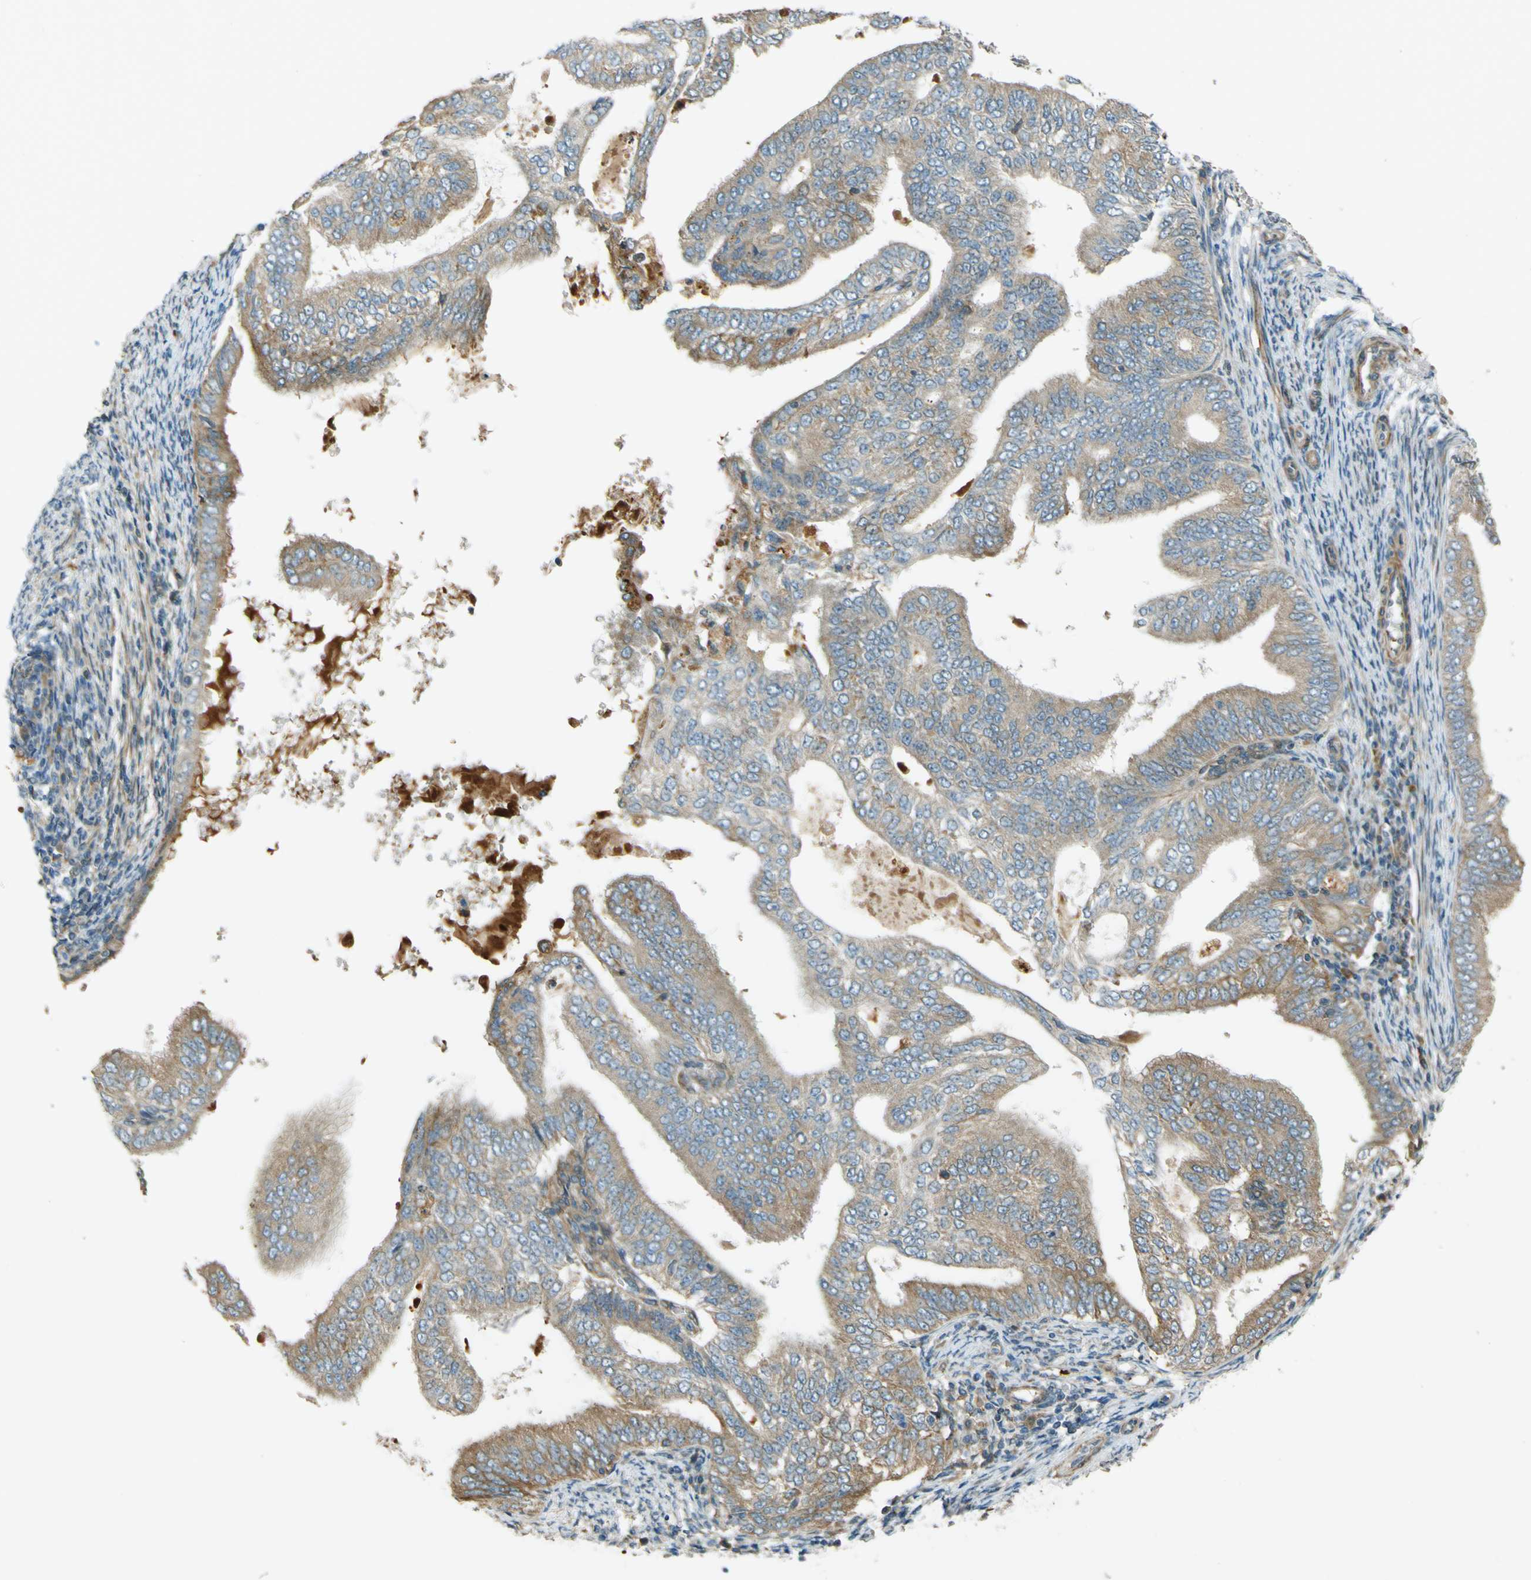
{"staining": {"intensity": "moderate", "quantity": "25%-75%", "location": "cytoplasmic/membranous"}, "tissue": "endometrial cancer", "cell_type": "Tumor cells", "image_type": "cancer", "snomed": [{"axis": "morphology", "description": "Adenocarcinoma, NOS"}, {"axis": "topography", "description": "Endometrium"}], "caption": "Protein expression analysis of adenocarcinoma (endometrial) reveals moderate cytoplasmic/membranous positivity in approximately 25%-75% of tumor cells. The staining was performed using DAB, with brown indicating positive protein expression. Nuclei are stained blue with hematoxylin.", "gene": "LPCAT1", "patient": {"sex": "female", "age": 58}}